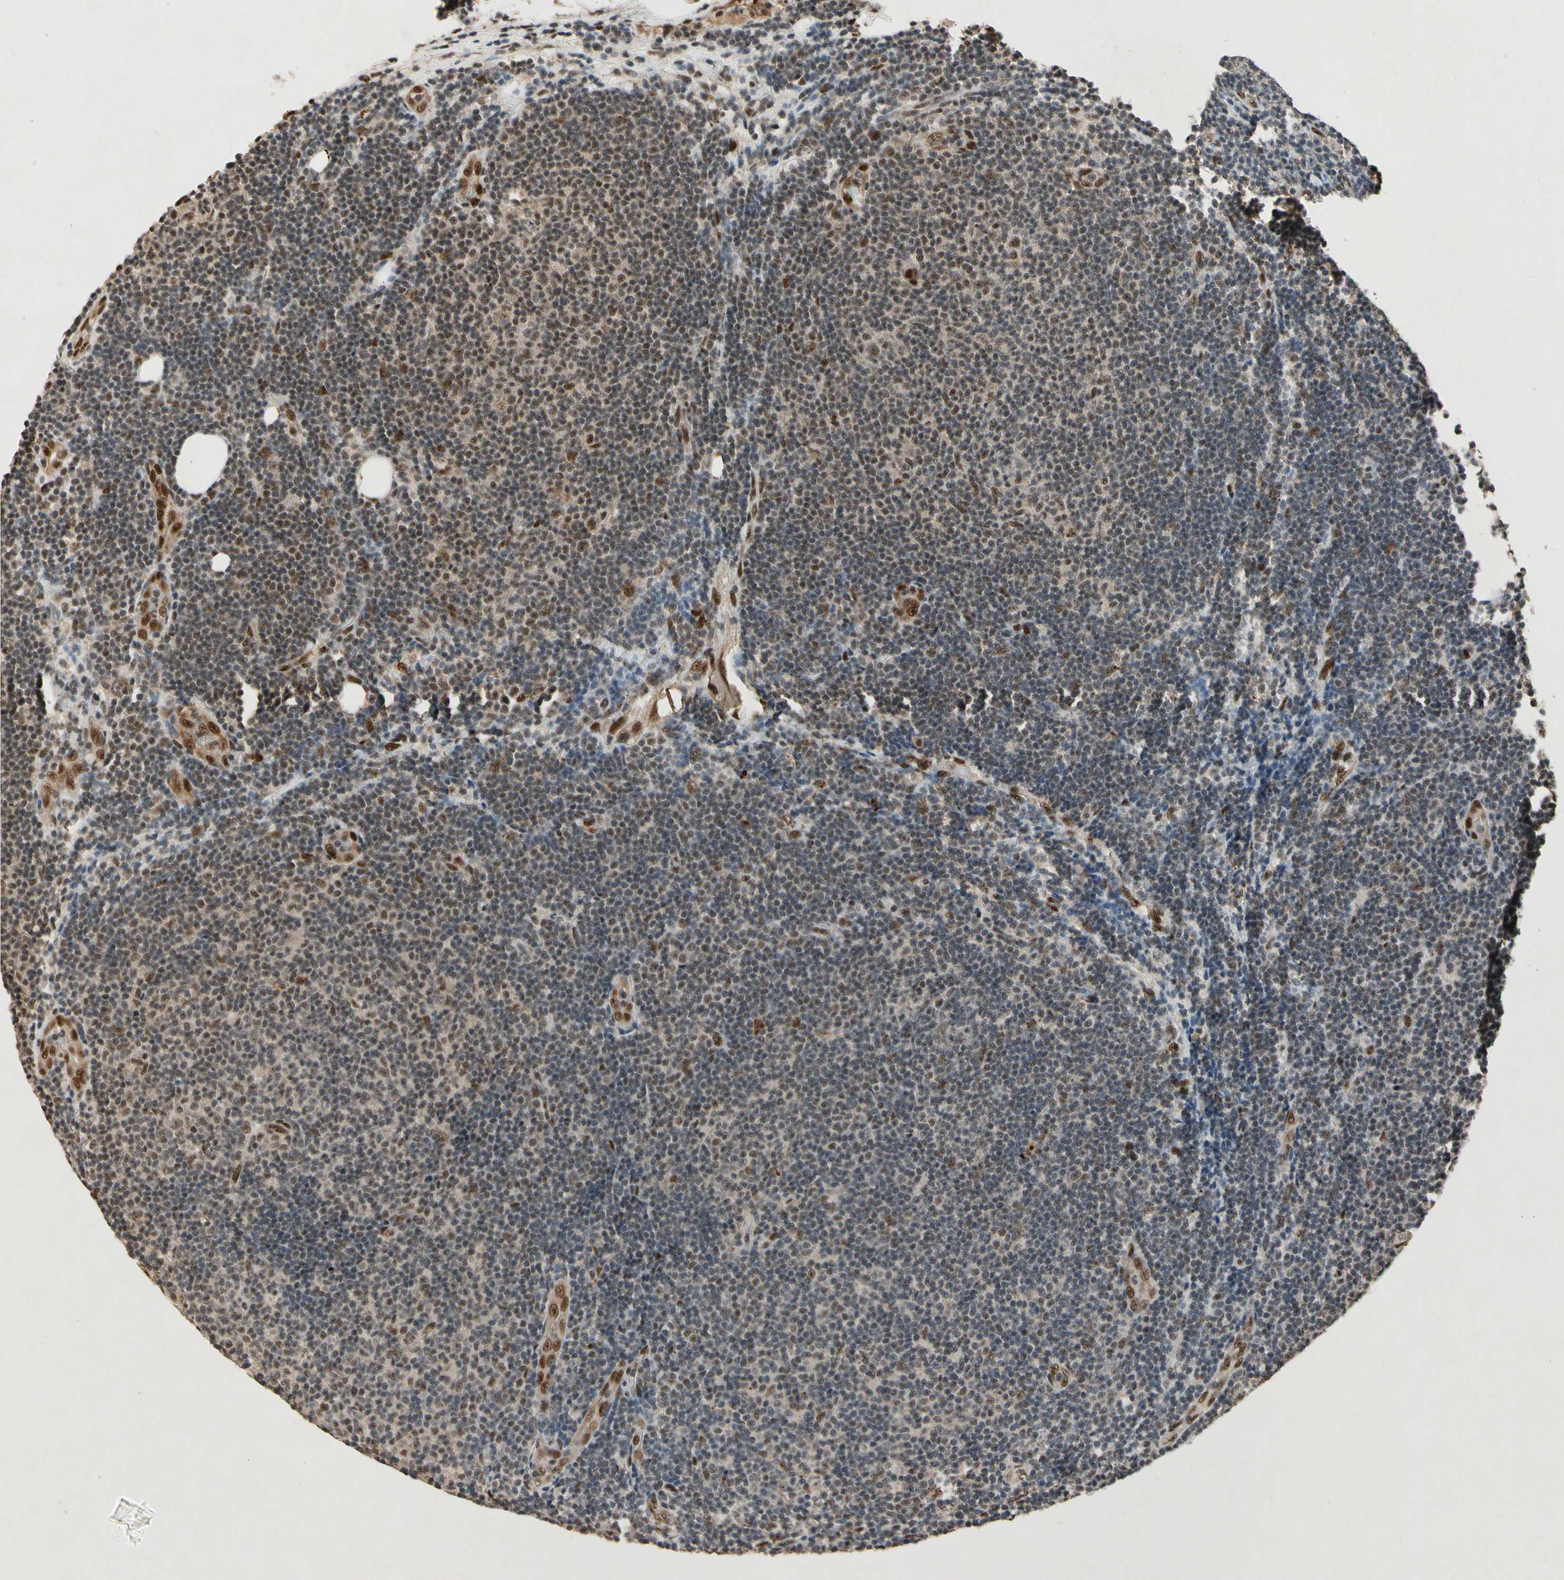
{"staining": {"intensity": "weak", "quantity": ">75%", "location": "cytoplasmic/membranous,nuclear"}, "tissue": "lymphoma", "cell_type": "Tumor cells", "image_type": "cancer", "snomed": [{"axis": "morphology", "description": "Malignant lymphoma, non-Hodgkin's type, Low grade"}, {"axis": "topography", "description": "Lymph node"}], "caption": "The photomicrograph exhibits a brown stain indicating the presence of a protein in the cytoplasmic/membranous and nuclear of tumor cells in lymphoma.", "gene": "PML", "patient": {"sex": "male", "age": 83}}